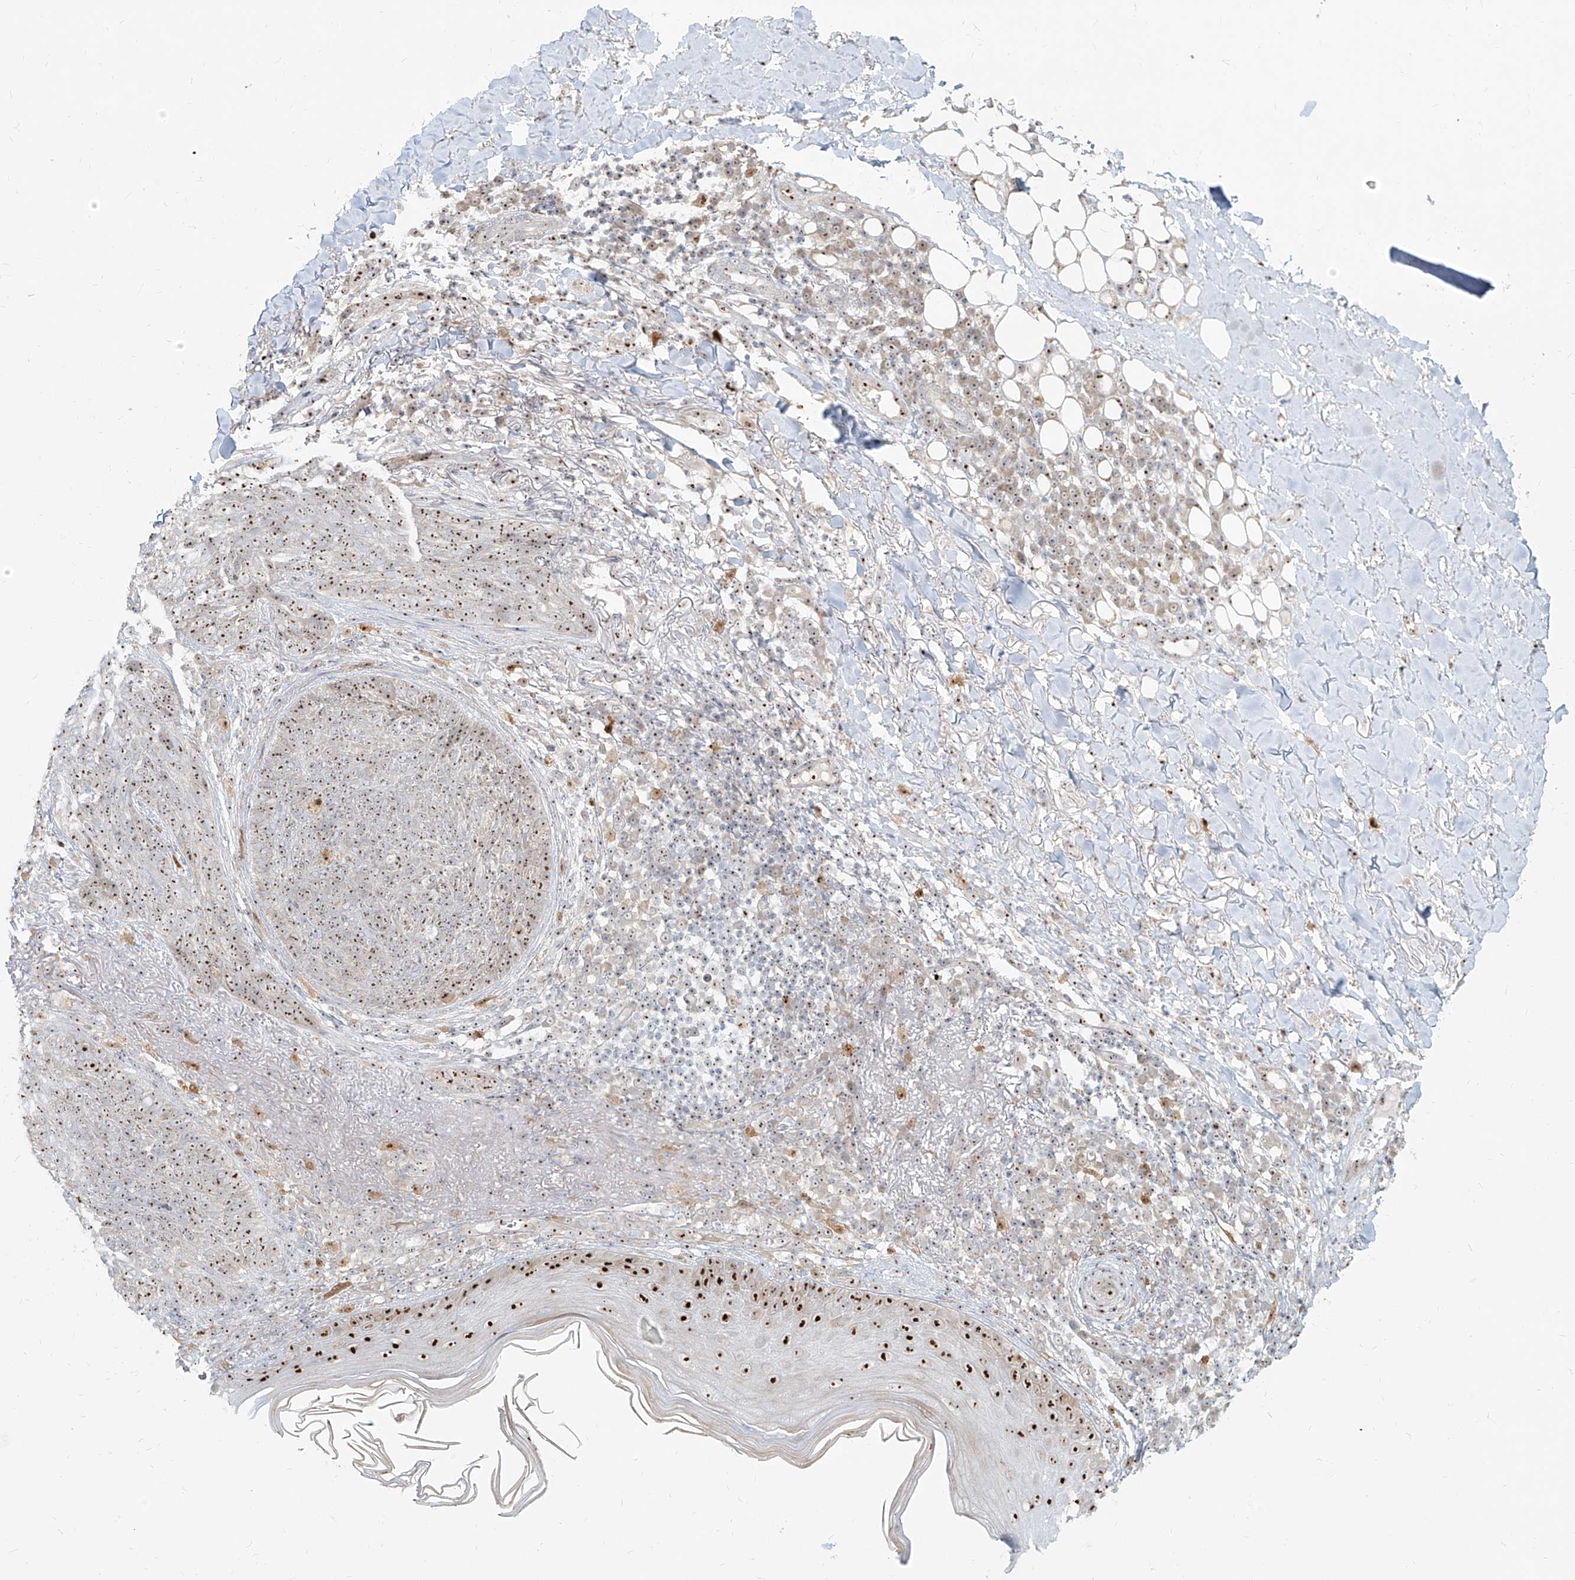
{"staining": {"intensity": "moderate", "quantity": ">75%", "location": "nuclear"}, "tissue": "skin cancer", "cell_type": "Tumor cells", "image_type": "cancer", "snomed": [{"axis": "morphology", "description": "Basal cell carcinoma"}, {"axis": "topography", "description": "Skin"}], "caption": "High-power microscopy captured an immunohistochemistry (IHC) image of skin cancer, revealing moderate nuclear positivity in about >75% of tumor cells.", "gene": "BYSL", "patient": {"sex": "male", "age": 85}}